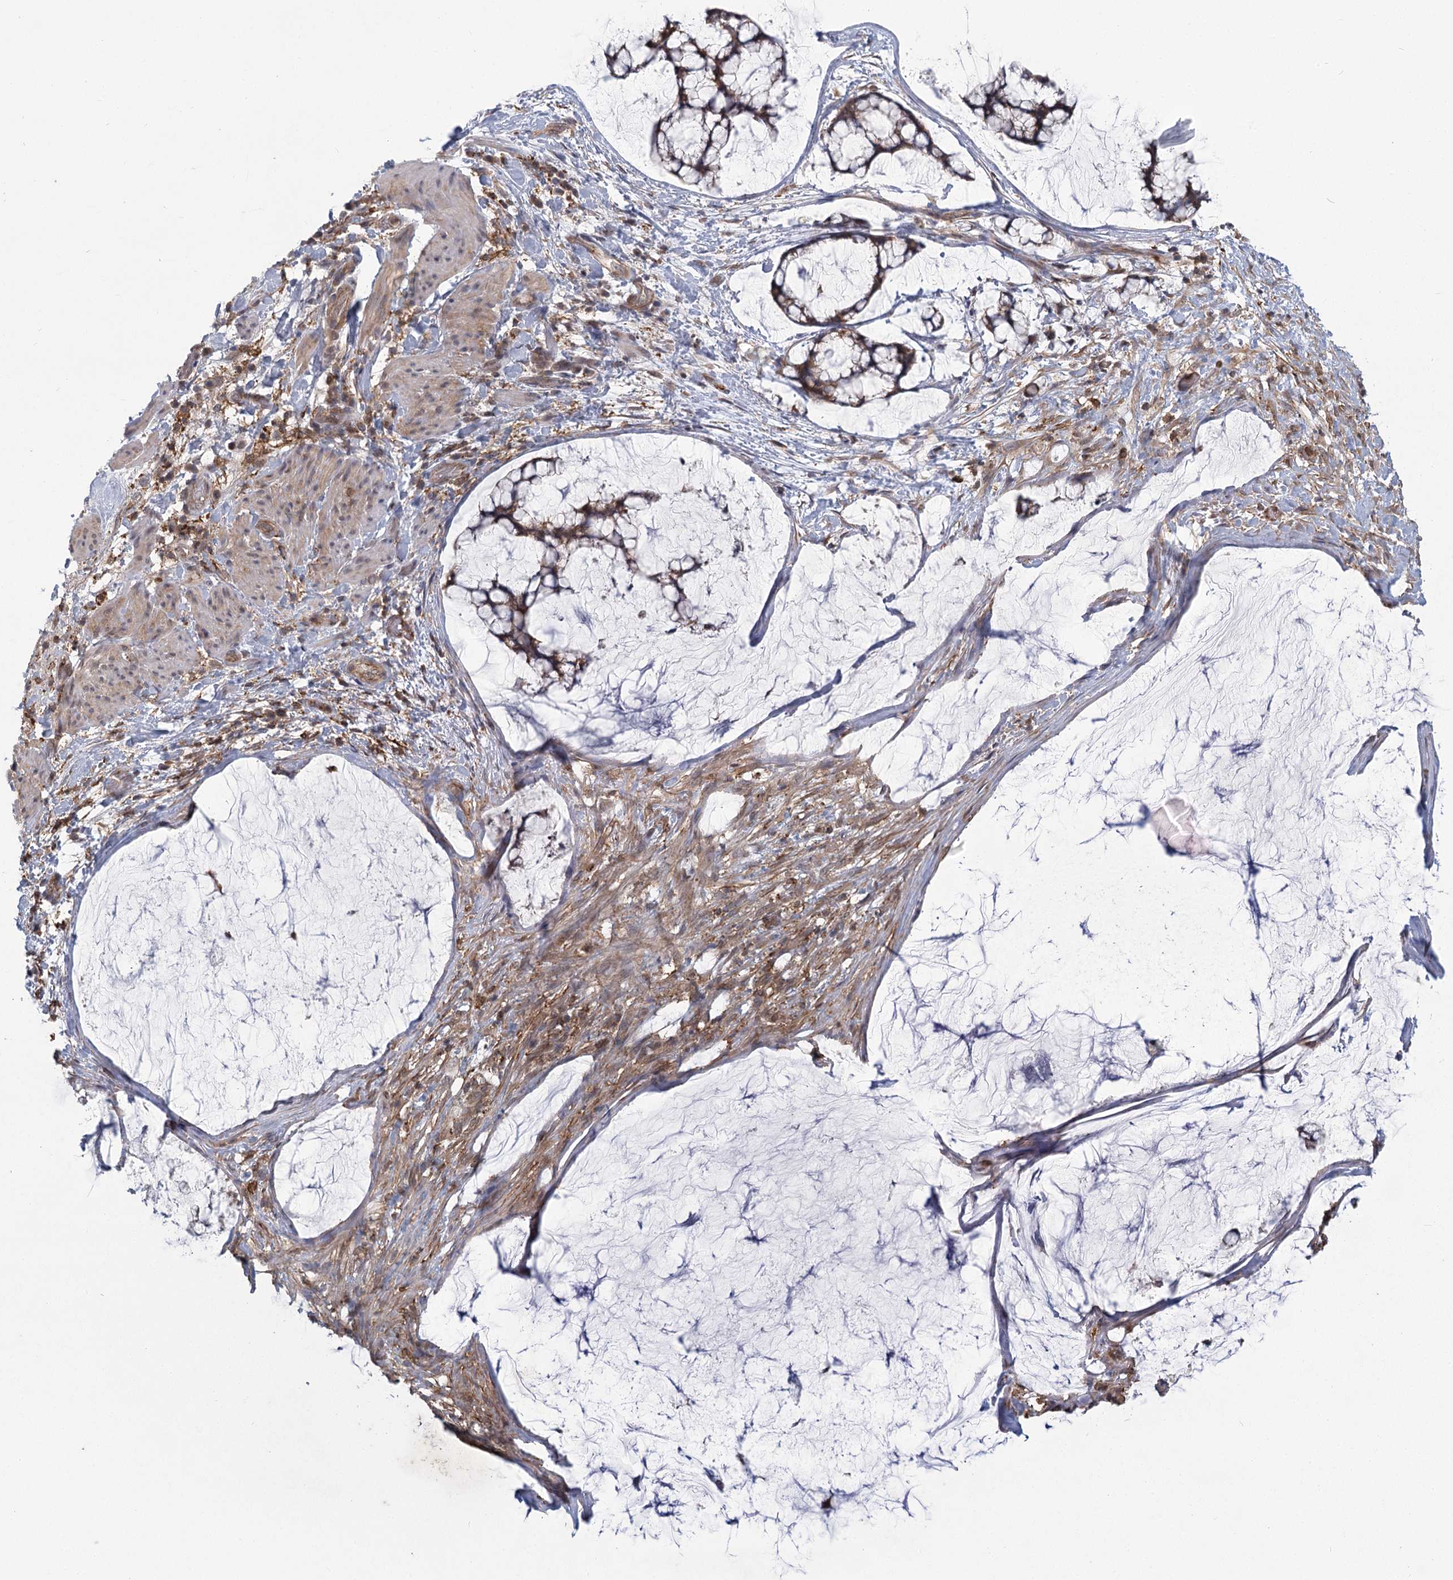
{"staining": {"intensity": "moderate", "quantity": ">75%", "location": "cytoplasmic/membranous"}, "tissue": "ovarian cancer", "cell_type": "Tumor cells", "image_type": "cancer", "snomed": [{"axis": "morphology", "description": "Cystadenocarcinoma, mucinous, NOS"}, {"axis": "topography", "description": "Ovary"}], "caption": "This is a micrograph of immunohistochemistry (IHC) staining of mucinous cystadenocarcinoma (ovarian), which shows moderate expression in the cytoplasmic/membranous of tumor cells.", "gene": "MEPE", "patient": {"sex": "female", "age": 42}}